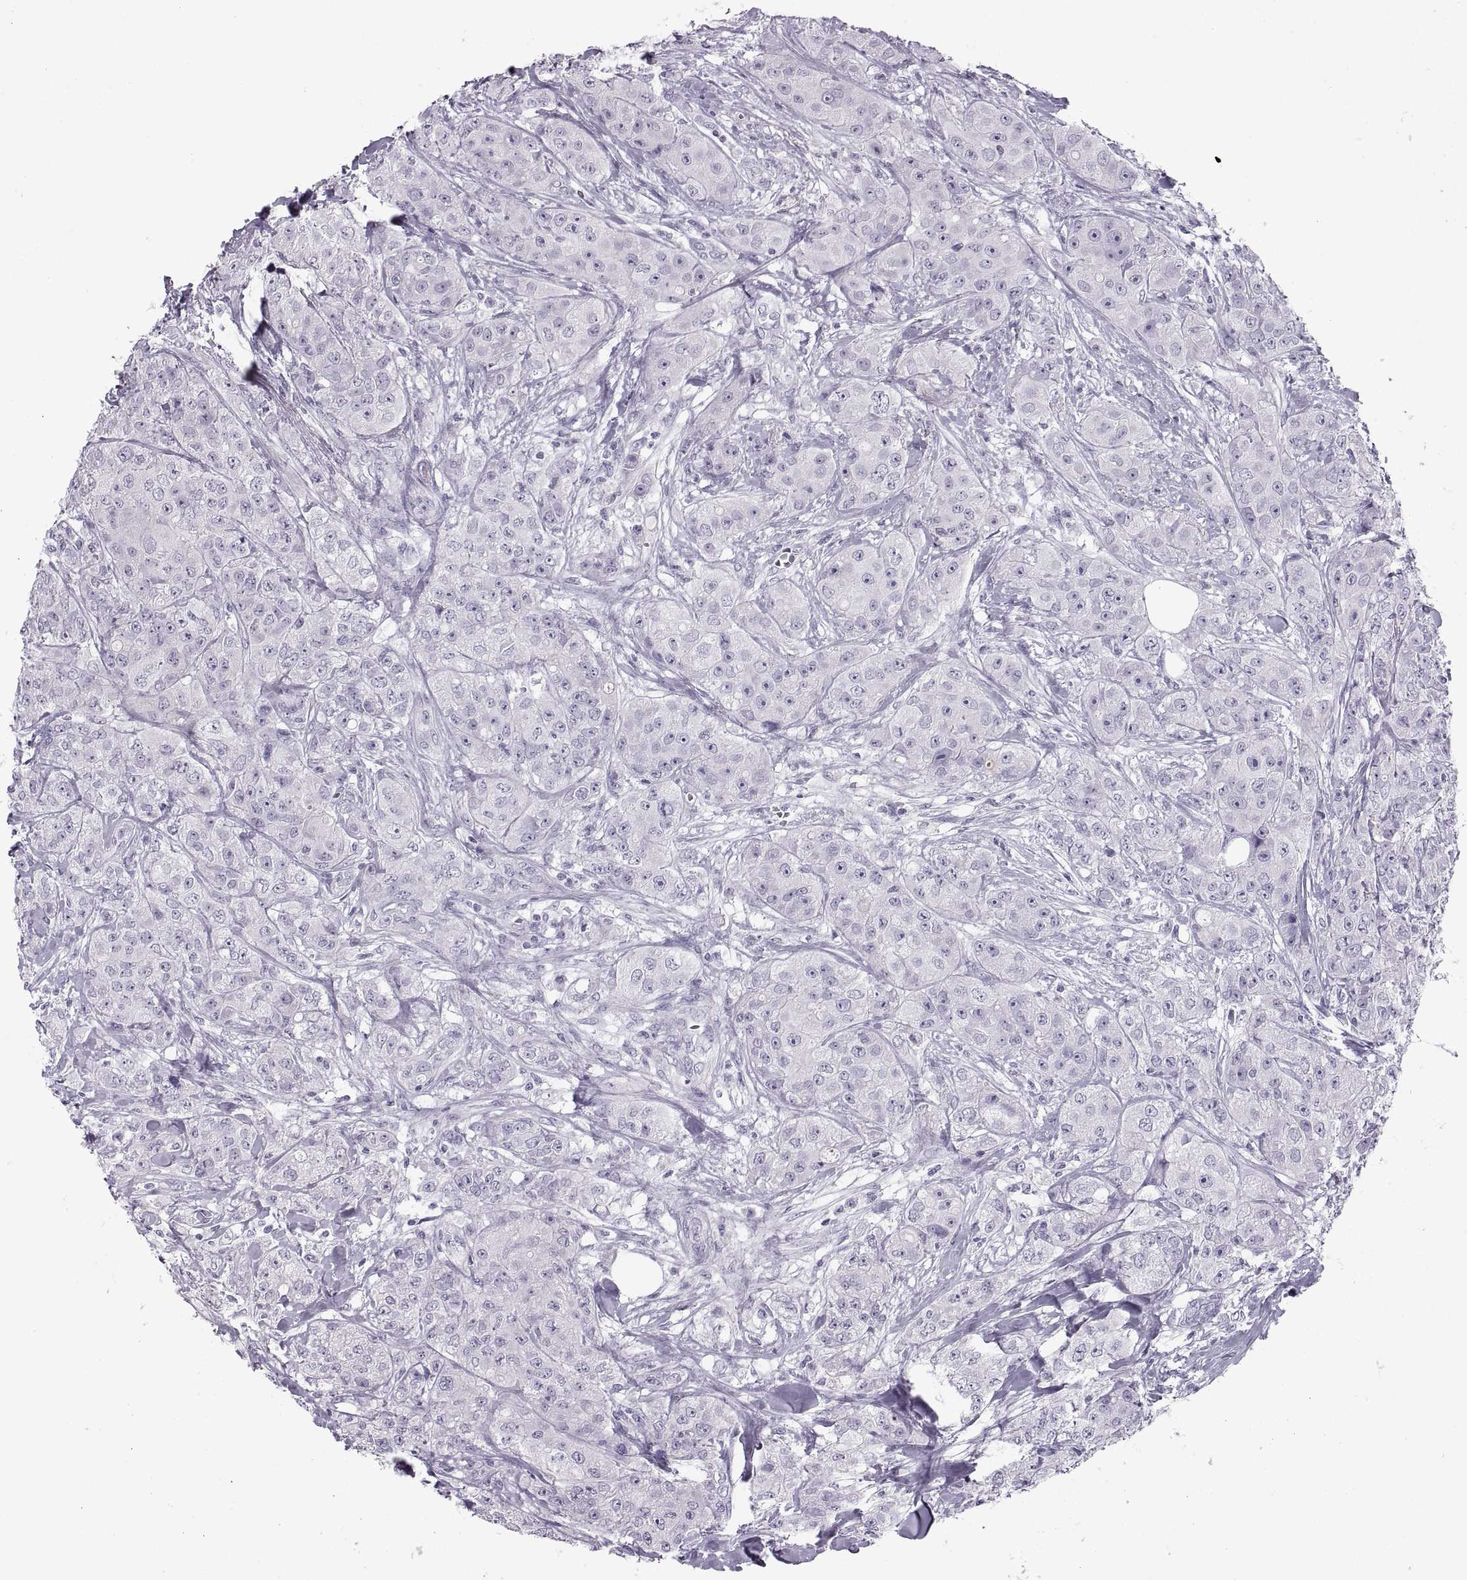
{"staining": {"intensity": "negative", "quantity": "none", "location": "none"}, "tissue": "breast cancer", "cell_type": "Tumor cells", "image_type": "cancer", "snomed": [{"axis": "morphology", "description": "Duct carcinoma"}, {"axis": "topography", "description": "Breast"}], "caption": "Immunohistochemical staining of intraductal carcinoma (breast) exhibits no significant expression in tumor cells.", "gene": "C3orf22", "patient": {"sex": "female", "age": 43}}